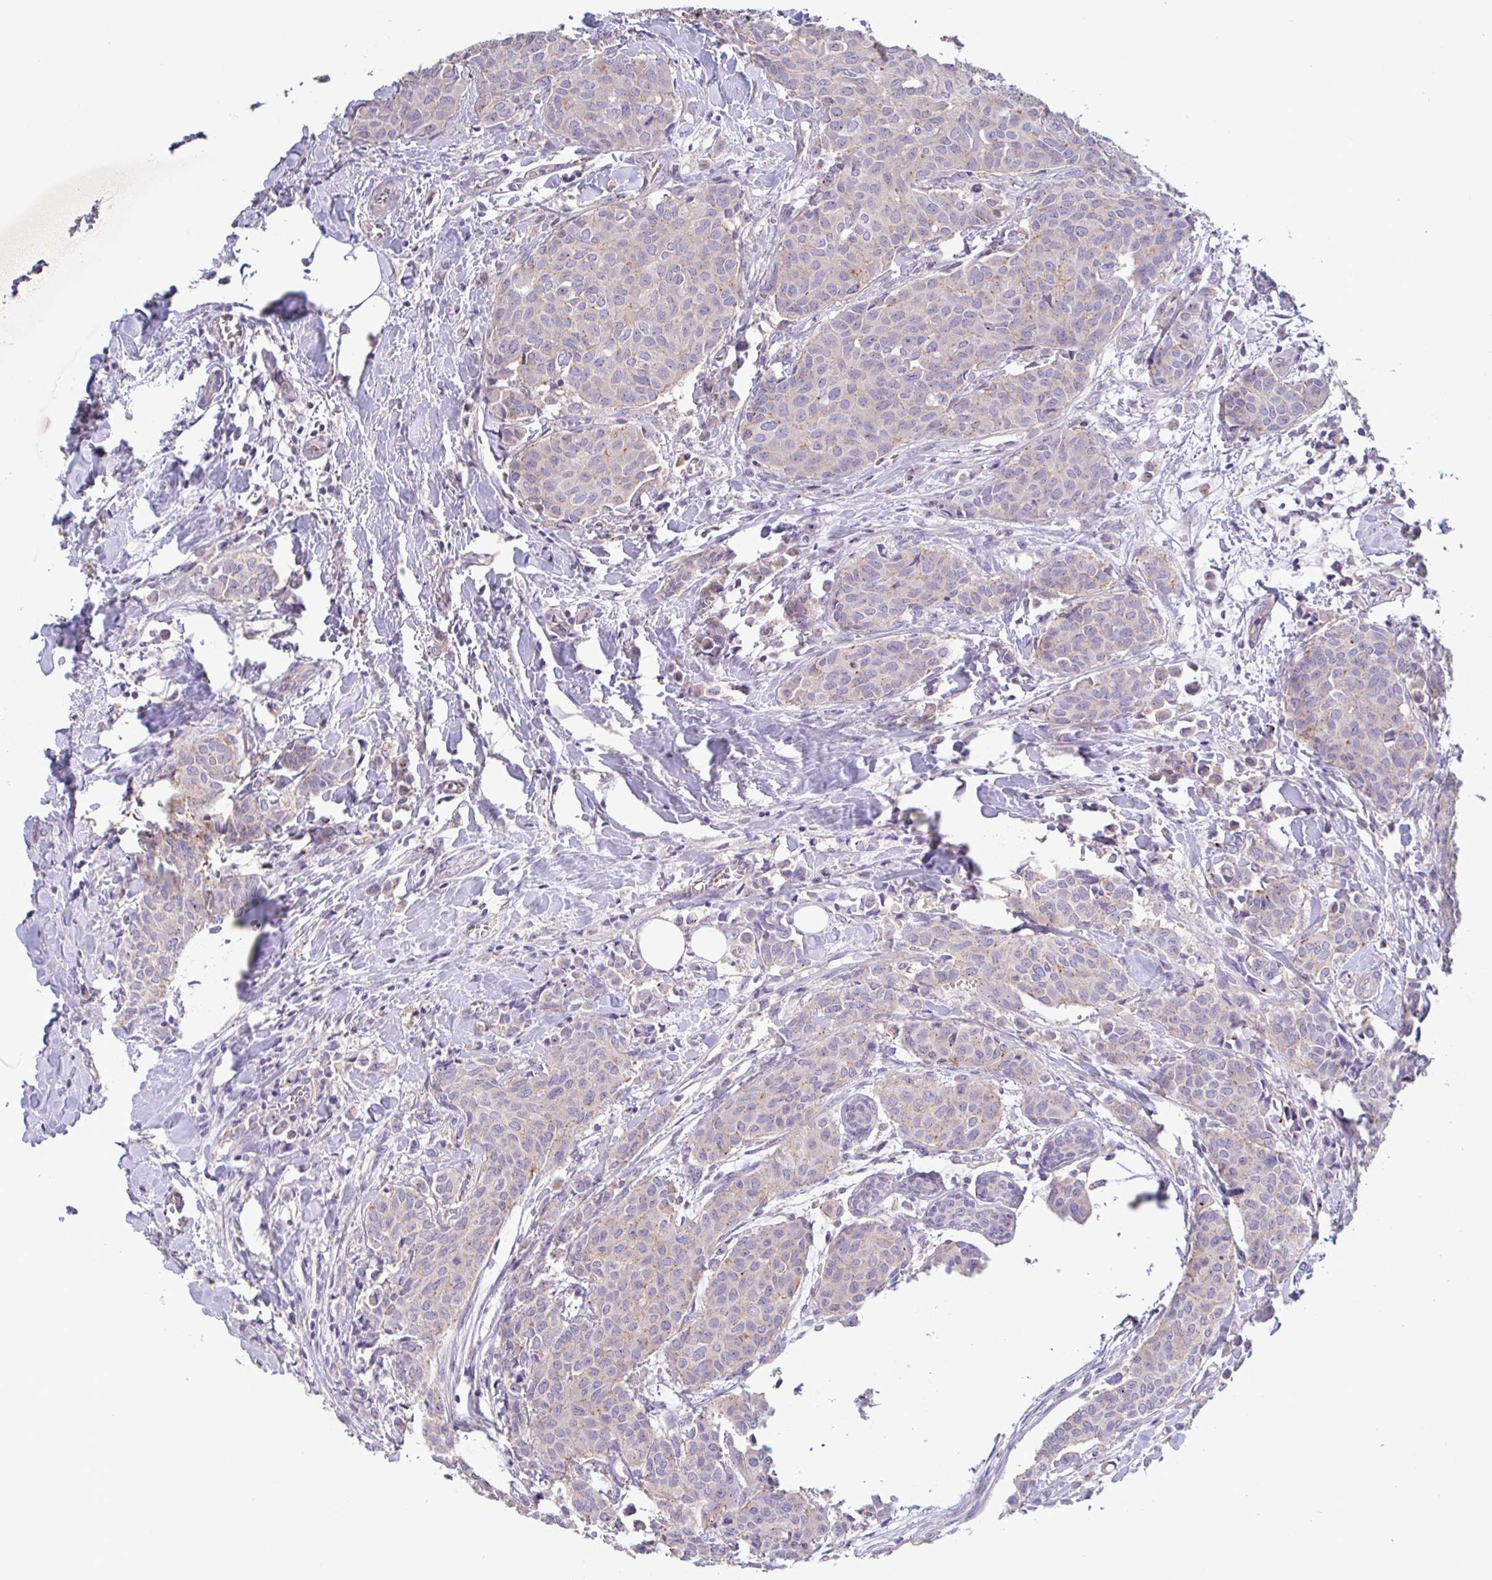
{"staining": {"intensity": "negative", "quantity": "none", "location": "none"}, "tissue": "breast cancer", "cell_type": "Tumor cells", "image_type": "cancer", "snomed": [{"axis": "morphology", "description": "Duct carcinoma"}, {"axis": "topography", "description": "Breast"}], "caption": "Protein analysis of breast cancer (invasive ductal carcinoma) exhibits no significant positivity in tumor cells. Brightfield microscopy of immunohistochemistry stained with DAB (brown) and hematoxylin (blue), captured at high magnification.", "gene": "CHMP5", "patient": {"sex": "female", "age": 47}}